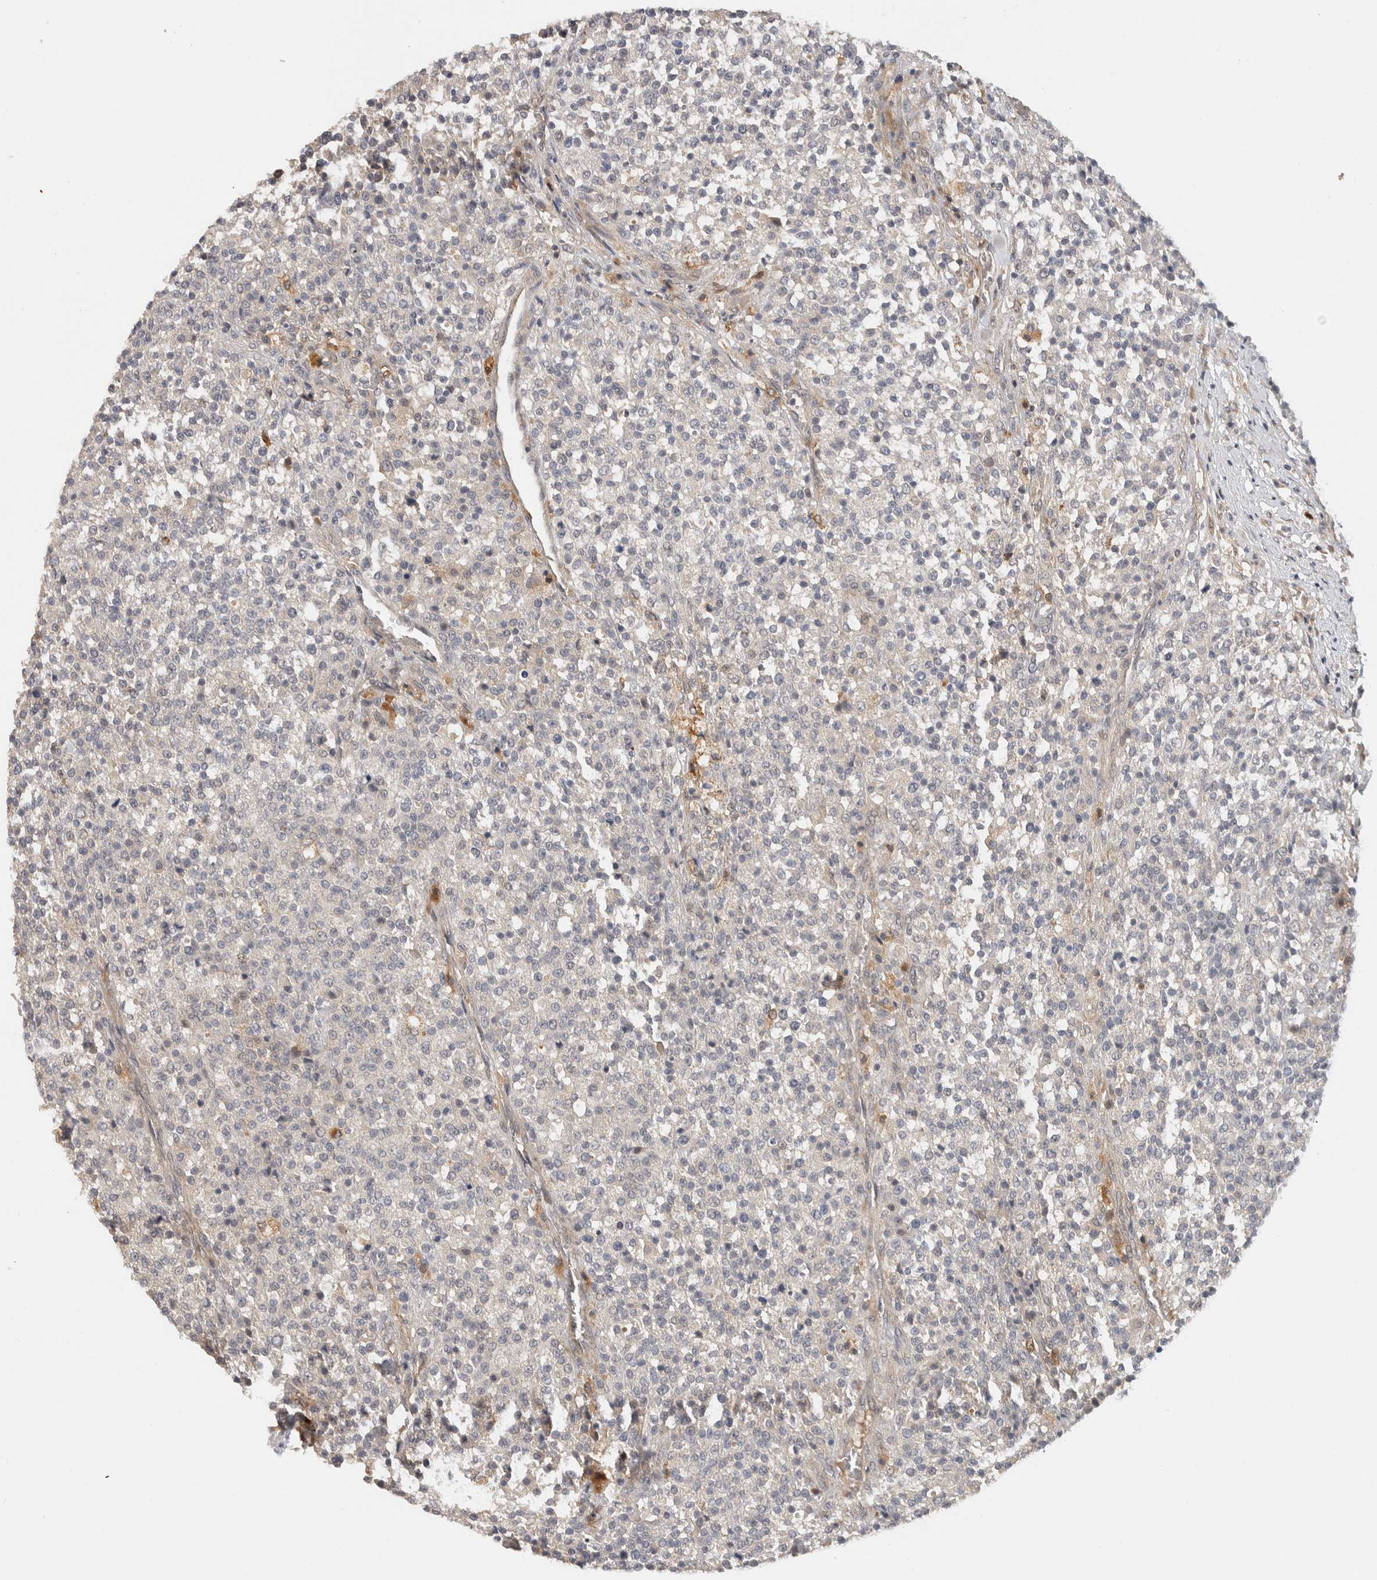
{"staining": {"intensity": "negative", "quantity": "none", "location": "none"}, "tissue": "testis cancer", "cell_type": "Tumor cells", "image_type": "cancer", "snomed": [{"axis": "morphology", "description": "Seminoma, NOS"}, {"axis": "topography", "description": "Testis"}], "caption": "Testis cancer was stained to show a protein in brown. There is no significant positivity in tumor cells.", "gene": "APOL2", "patient": {"sex": "male", "age": 59}}